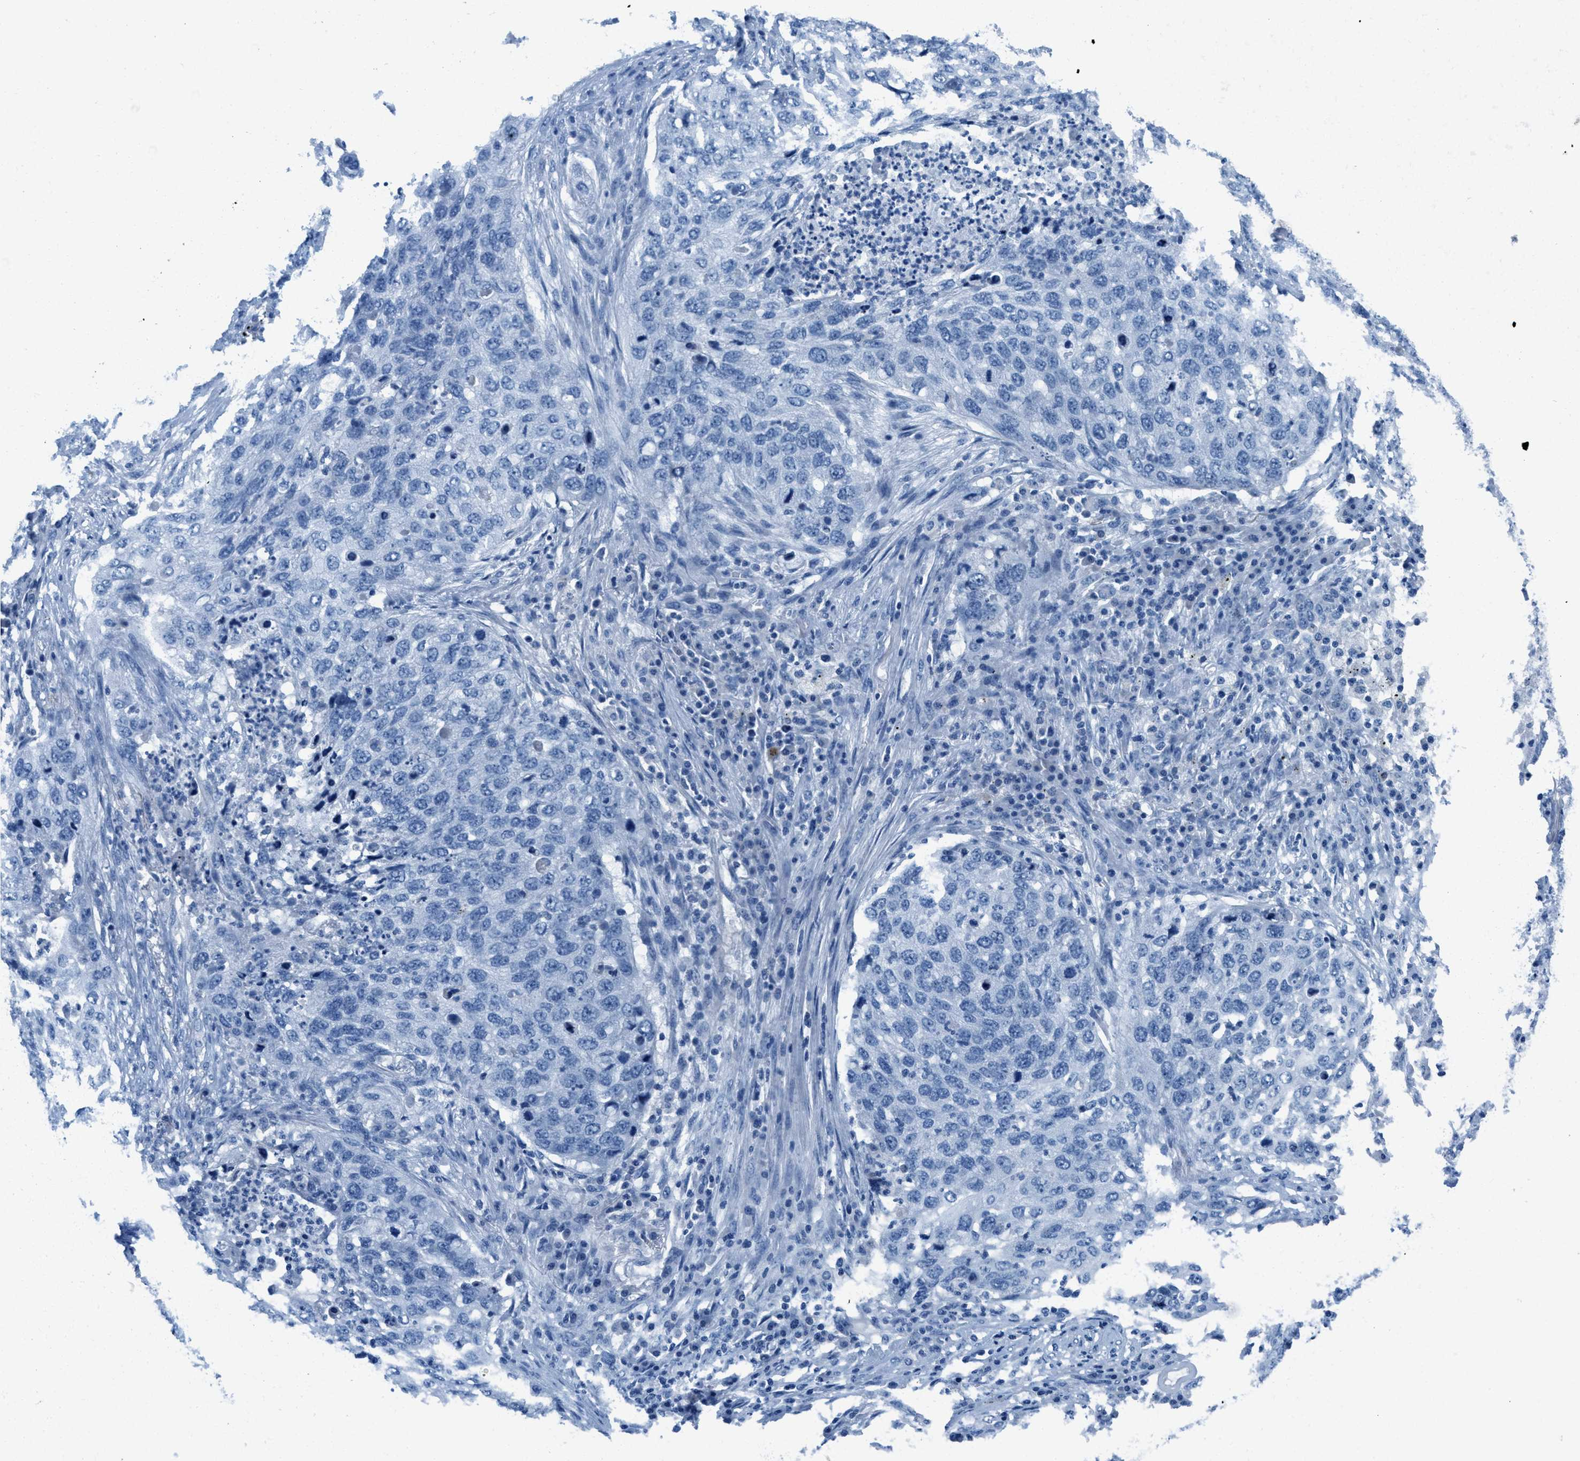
{"staining": {"intensity": "negative", "quantity": "none", "location": "none"}, "tissue": "lung cancer", "cell_type": "Tumor cells", "image_type": "cancer", "snomed": [{"axis": "morphology", "description": "Squamous cell carcinoma, NOS"}, {"axis": "topography", "description": "Lung"}], "caption": "Immunohistochemical staining of human lung squamous cell carcinoma exhibits no significant staining in tumor cells.", "gene": "MGARP", "patient": {"sex": "female", "age": 63}}